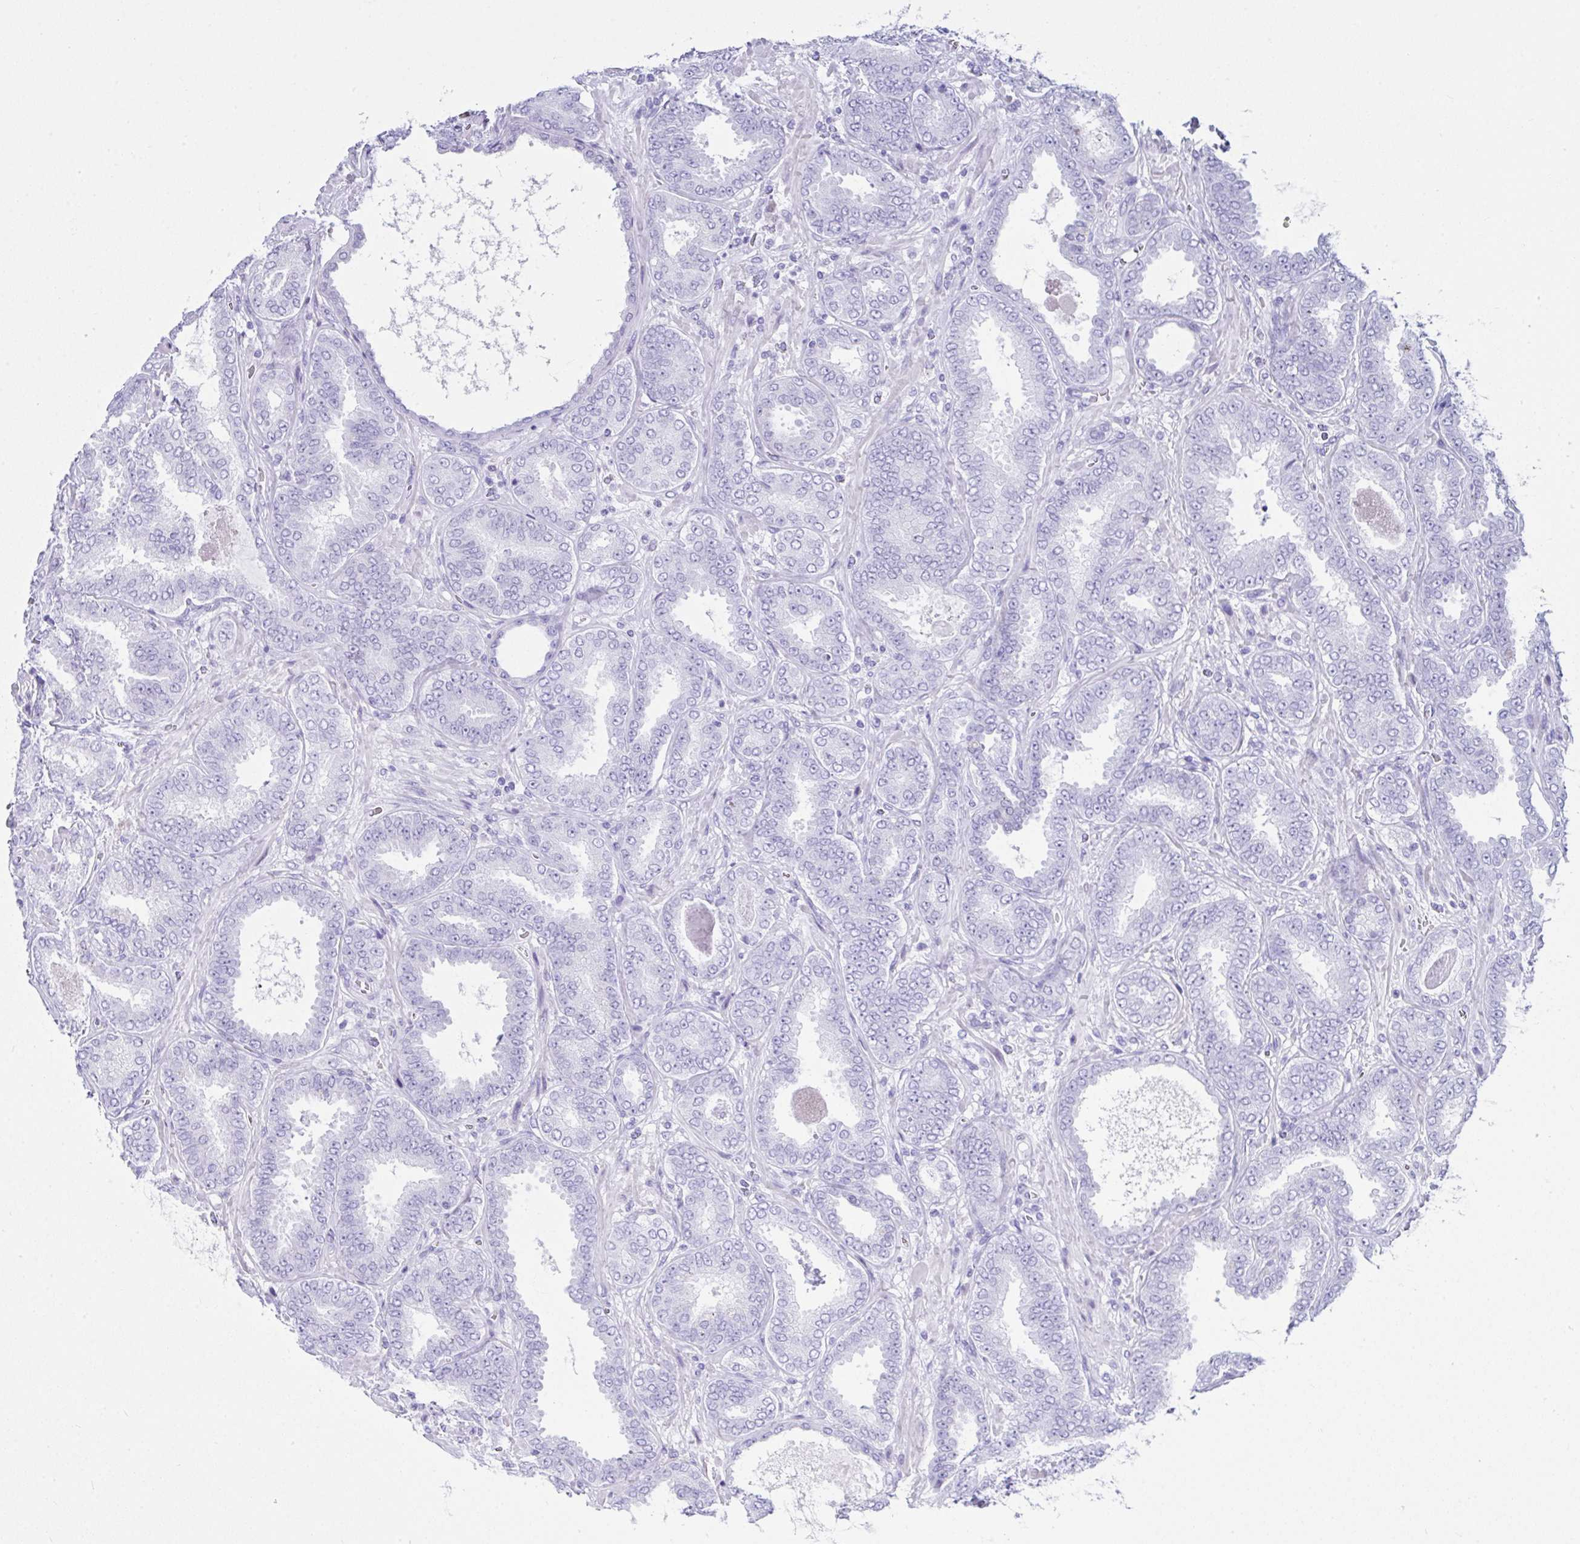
{"staining": {"intensity": "negative", "quantity": "none", "location": "none"}, "tissue": "prostate cancer", "cell_type": "Tumor cells", "image_type": "cancer", "snomed": [{"axis": "morphology", "description": "Adenocarcinoma, High grade"}, {"axis": "topography", "description": "Prostate"}], "caption": "High magnification brightfield microscopy of prostate high-grade adenocarcinoma stained with DAB (brown) and counterstained with hematoxylin (blue): tumor cells show no significant expression.", "gene": "LGALS4", "patient": {"sex": "male", "age": 72}}